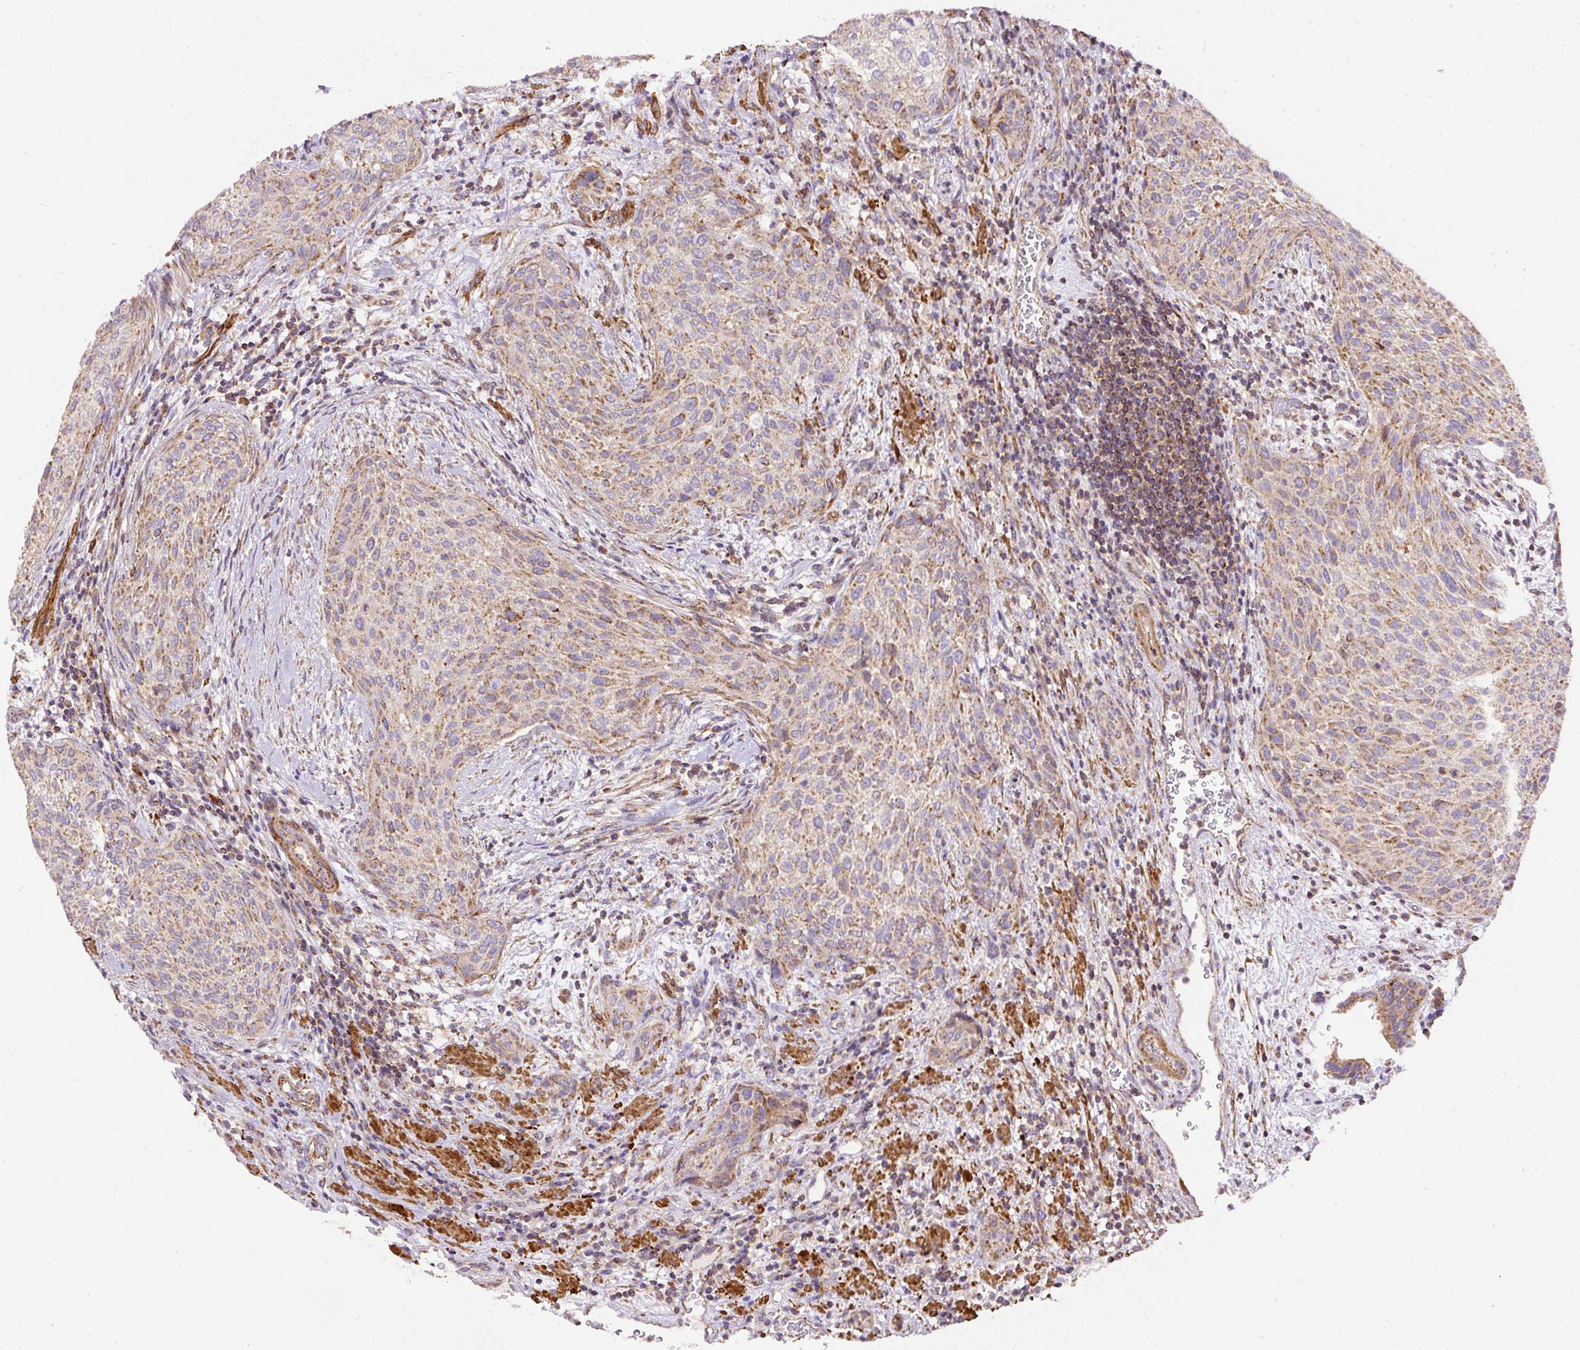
{"staining": {"intensity": "moderate", "quantity": "25%-75%", "location": "cytoplasmic/membranous"}, "tissue": "urothelial cancer", "cell_type": "Tumor cells", "image_type": "cancer", "snomed": [{"axis": "morphology", "description": "Urothelial carcinoma, High grade"}, {"axis": "topography", "description": "Urinary bladder"}], "caption": "Urothelial cancer was stained to show a protein in brown. There is medium levels of moderate cytoplasmic/membranous staining in about 25%-75% of tumor cells. (brown staining indicates protein expression, while blue staining denotes nuclei).", "gene": "NDUFAF2", "patient": {"sex": "male", "age": 35}}